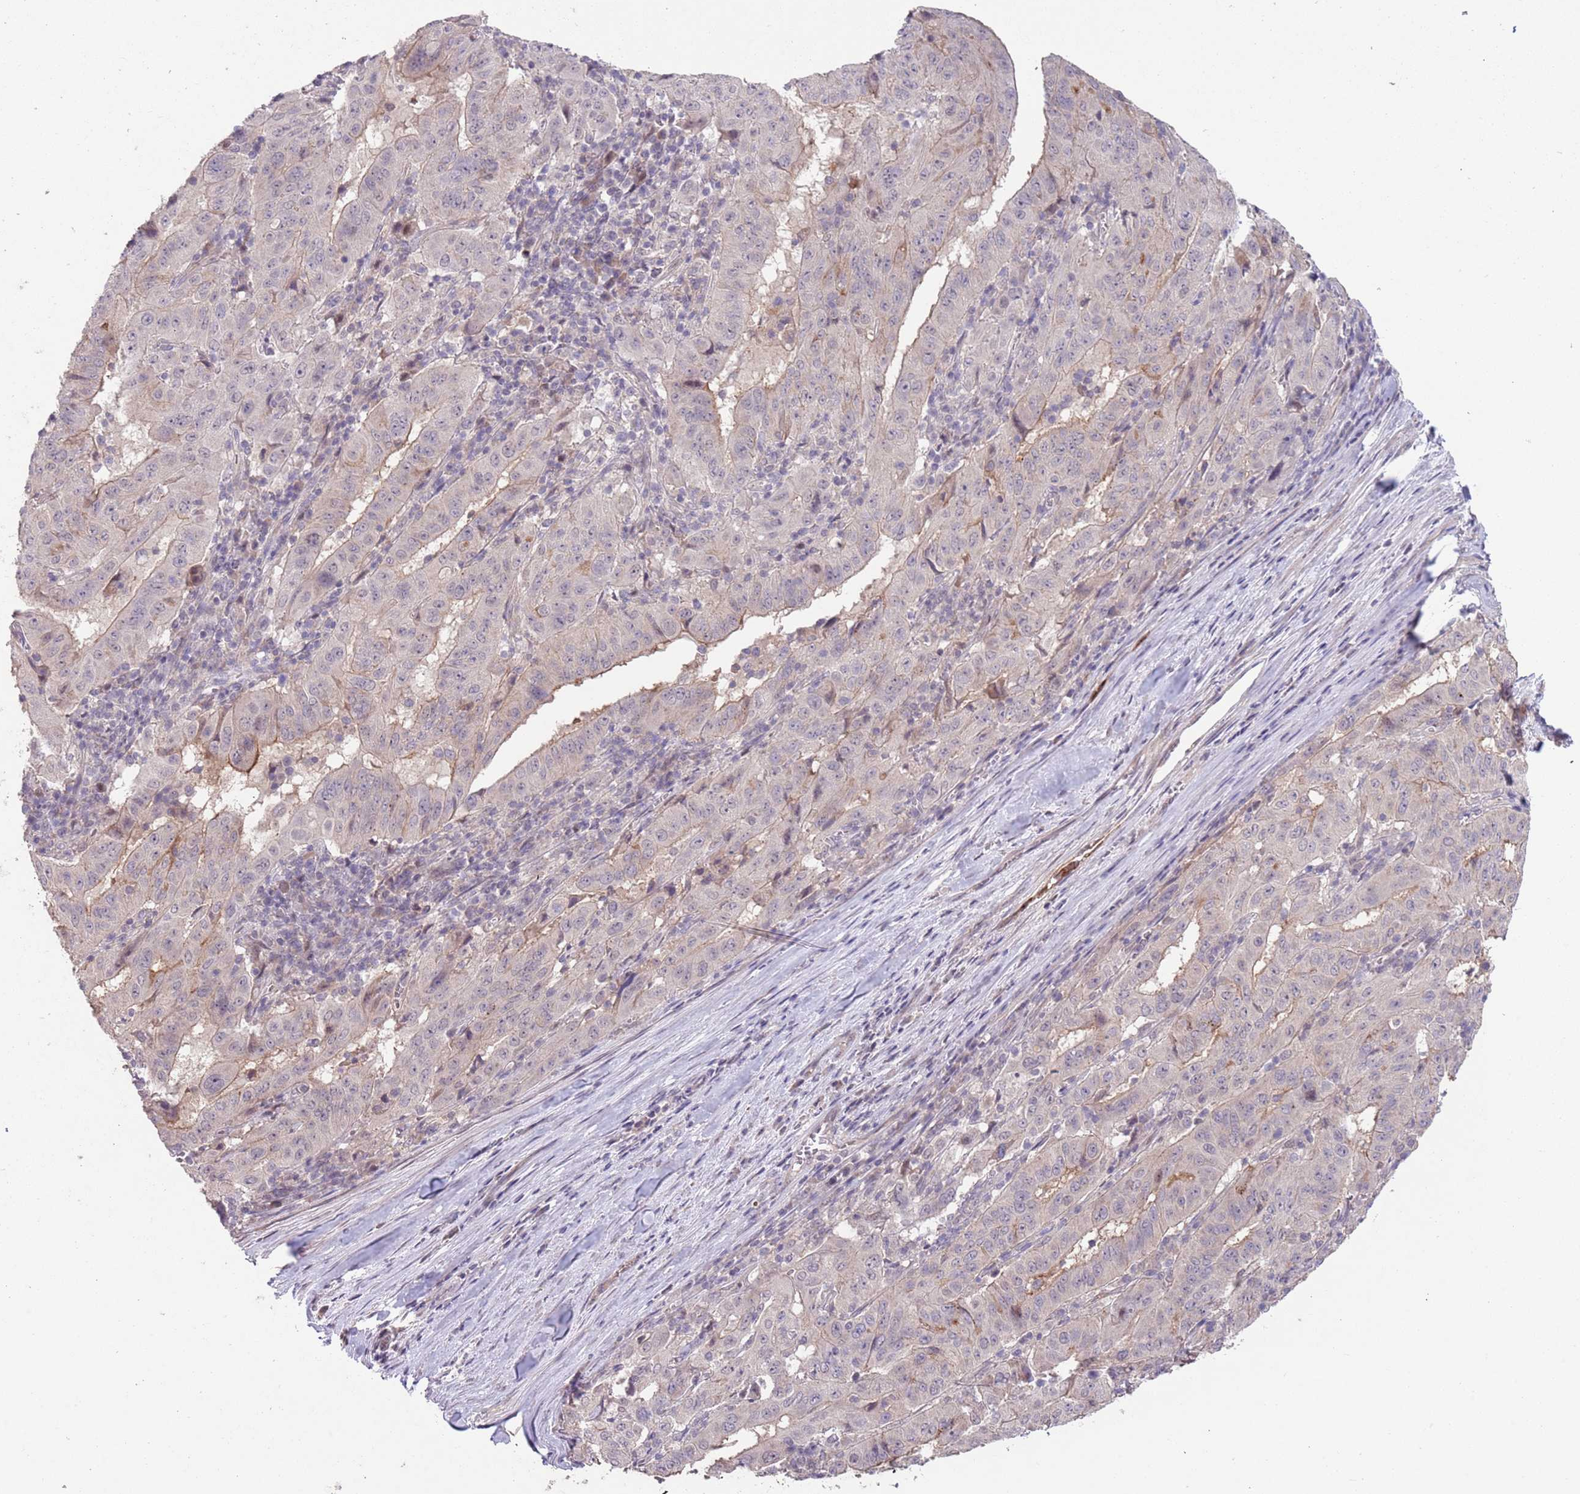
{"staining": {"intensity": "weak", "quantity": "<25%", "location": "cytoplasmic/membranous"}, "tissue": "pancreatic cancer", "cell_type": "Tumor cells", "image_type": "cancer", "snomed": [{"axis": "morphology", "description": "Adenocarcinoma, NOS"}, {"axis": "topography", "description": "Pancreas"}], "caption": "A histopathology image of pancreatic cancer (adenocarcinoma) stained for a protein displays no brown staining in tumor cells.", "gene": "MEI1", "patient": {"sex": "male", "age": 63}}